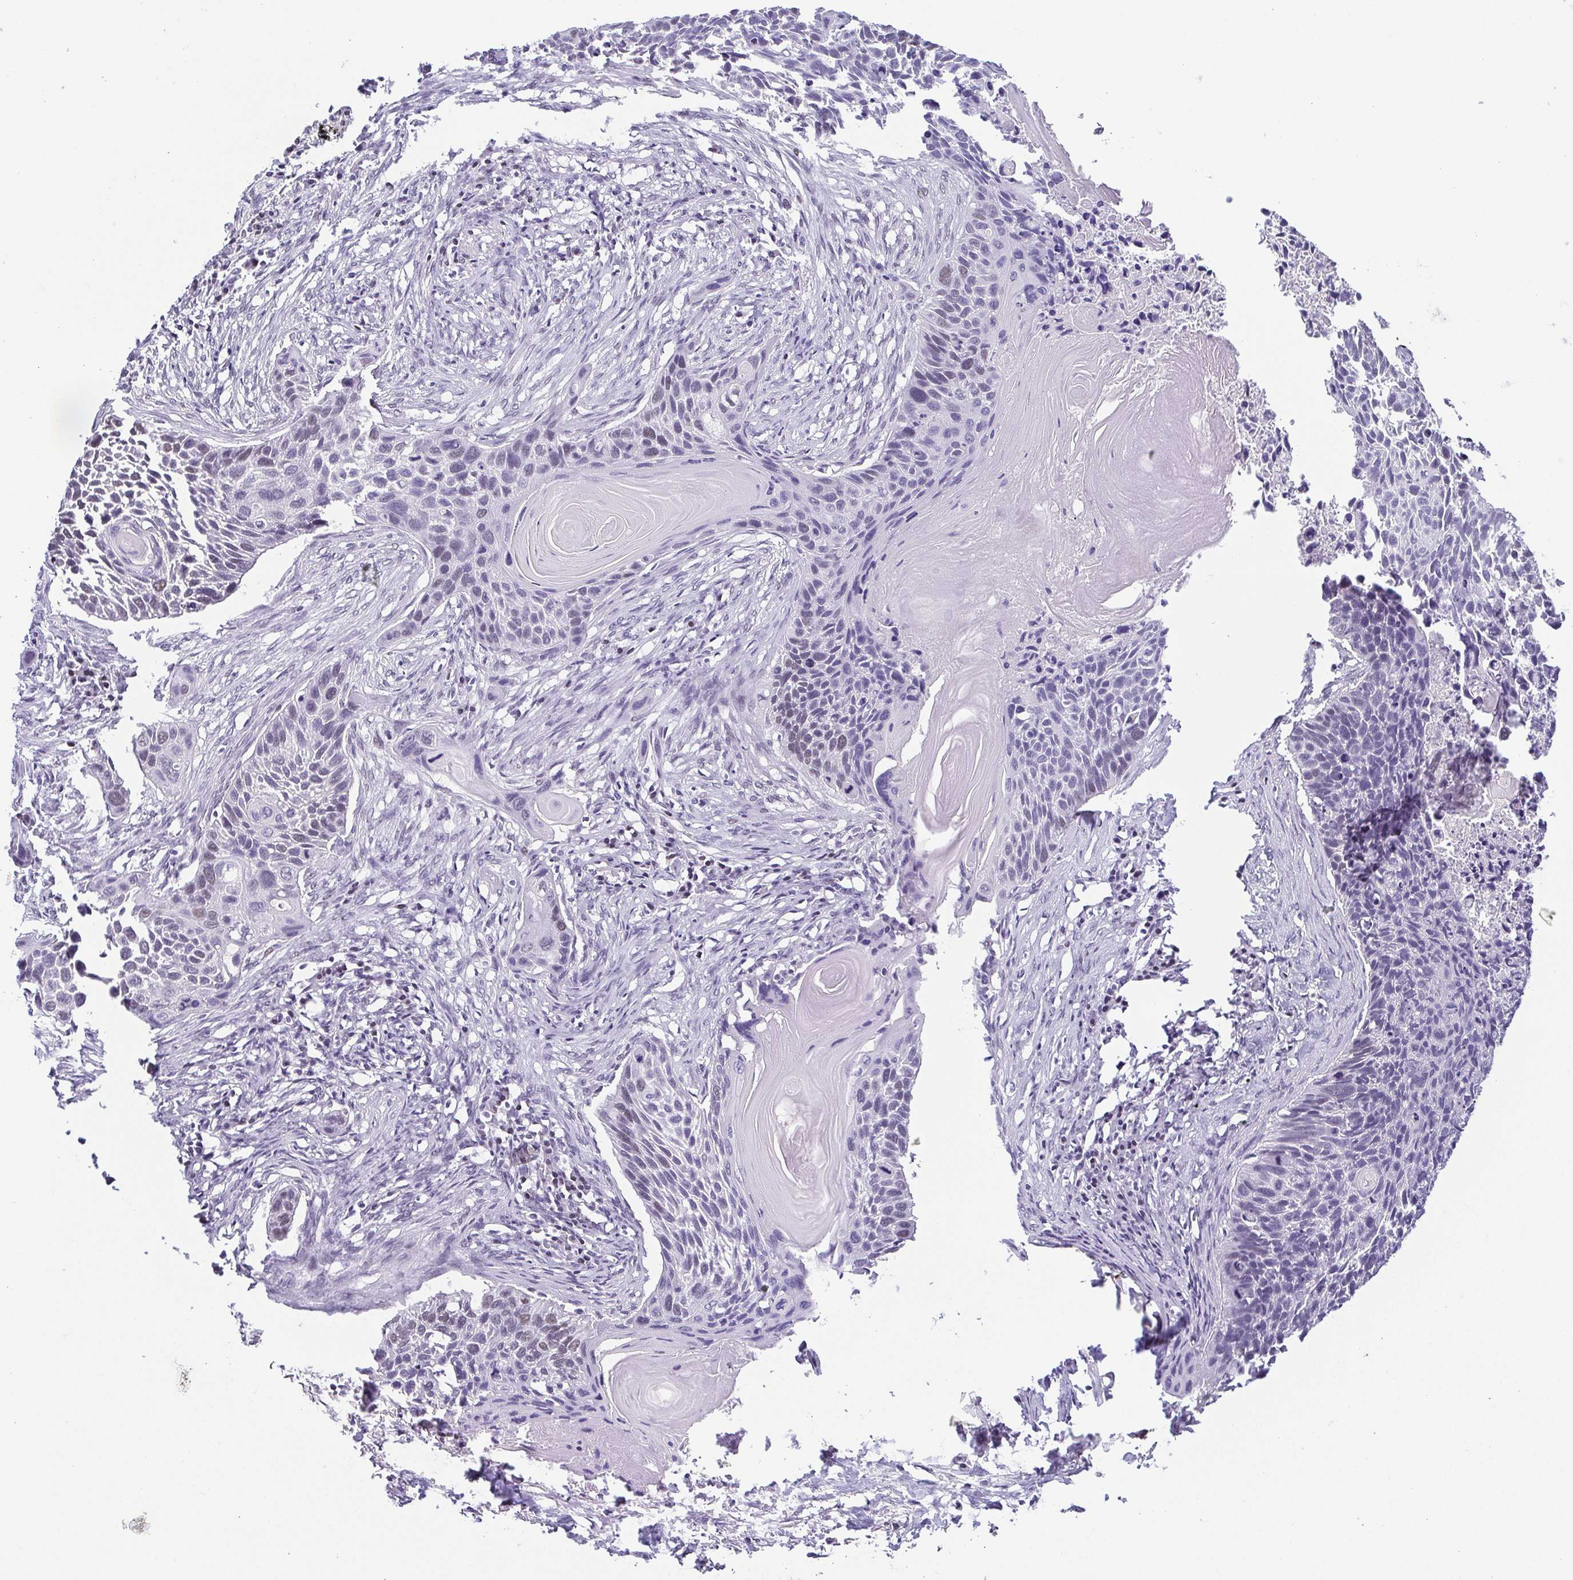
{"staining": {"intensity": "negative", "quantity": "none", "location": "none"}, "tissue": "lung cancer", "cell_type": "Tumor cells", "image_type": "cancer", "snomed": [{"axis": "morphology", "description": "Squamous cell carcinoma, NOS"}, {"axis": "topography", "description": "Lung"}], "caption": "Tumor cells show no significant protein positivity in squamous cell carcinoma (lung).", "gene": "TCF3", "patient": {"sex": "male", "age": 78}}